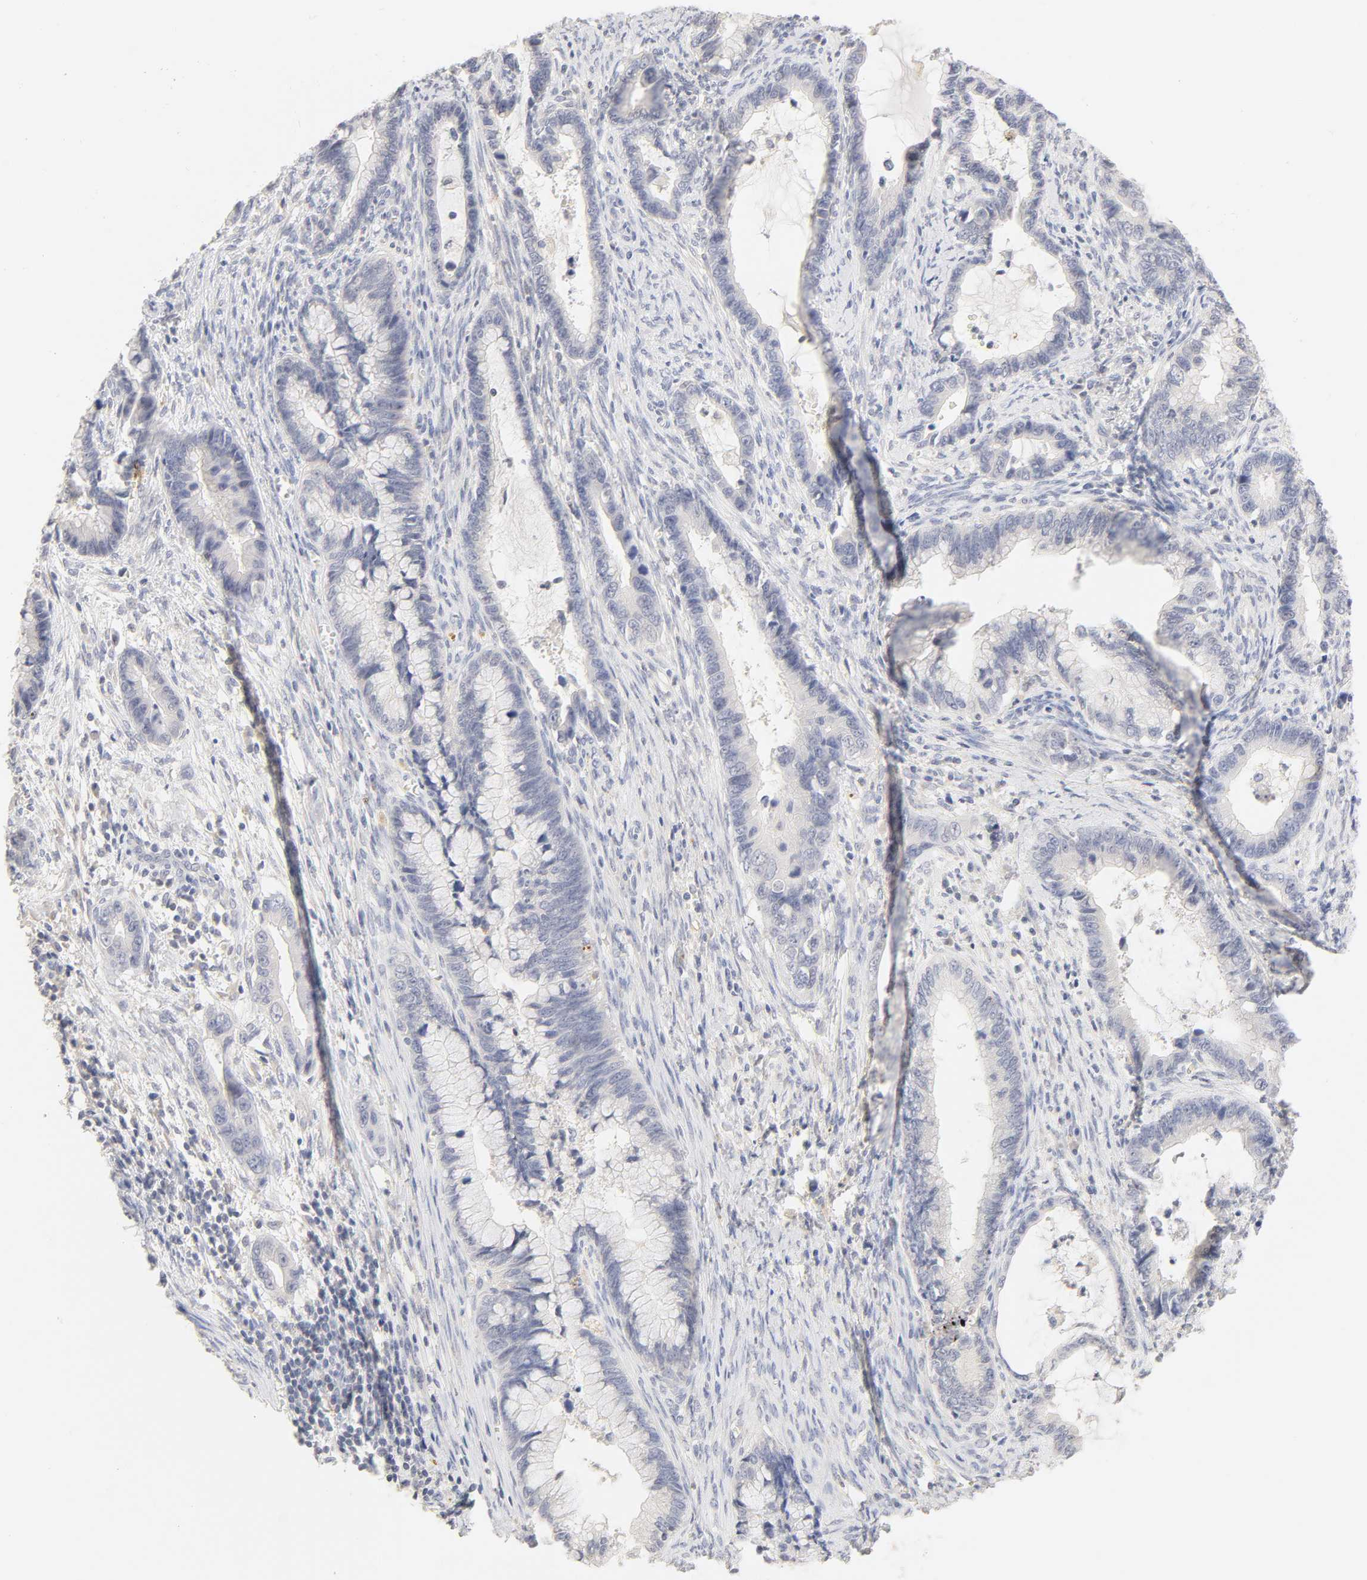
{"staining": {"intensity": "negative", "quantity": "none", "location": "none"}, "tissue": "cervical cancer", "cell_type": "Tumor cells", "image_type": "cancer", "snomed": [{"axis": "morphology", "description": "Adenocarcinoma, NOS"}, {"axis": "topography", "description": "Cervix"}], "caption": "Human adenocarcinoma (cervical) stained for a protein using immunohistochemistry (IHC) shows no expression in tumor cells.", "gene": "CYP4B1", "patient": {"sex": "female", "age": 44}}